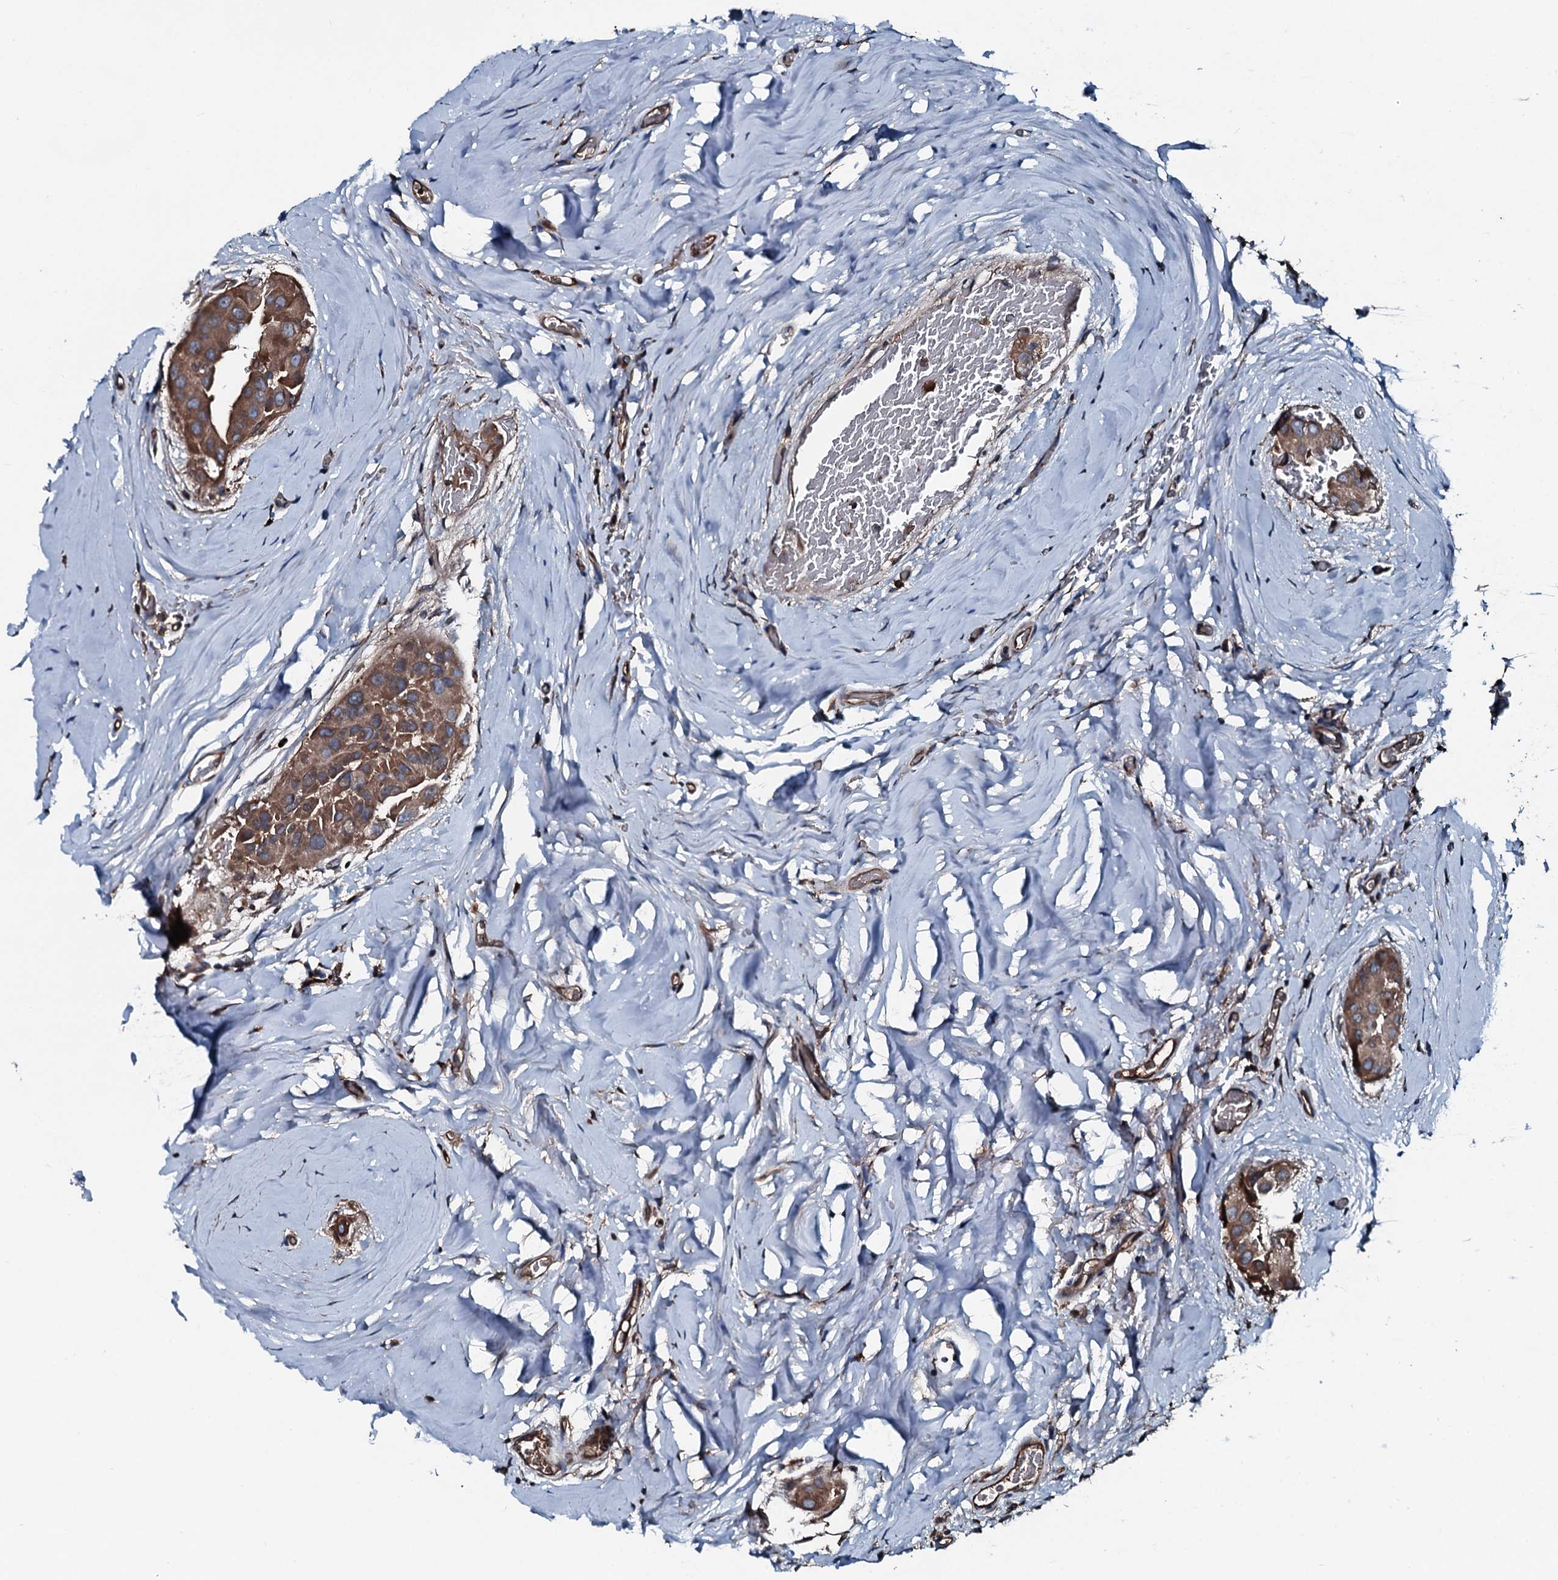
{"staining": {"intensity": "moderate", "quantity": ">75%", "location": "cytoplasmic/membranous"}, "tissue": "thyroid cancer", "cell_type": "Tumor cells", "image_type": "cancer", "snomed": [{"axis": "morphology", "description": "Papillary adenocarcinoma, NOS"}, {"axis": "topography", "description": "Thyroid gland"}], "caption": "Thyroid papillary adenocarcinoma was stained to show a protein in brown. There is medium levels of moderate cytoplasmic/membranous staining in approximately >75% of tumor cells.", "gene": "AARS1", "patient": {"sex": "male", "age": 33}}